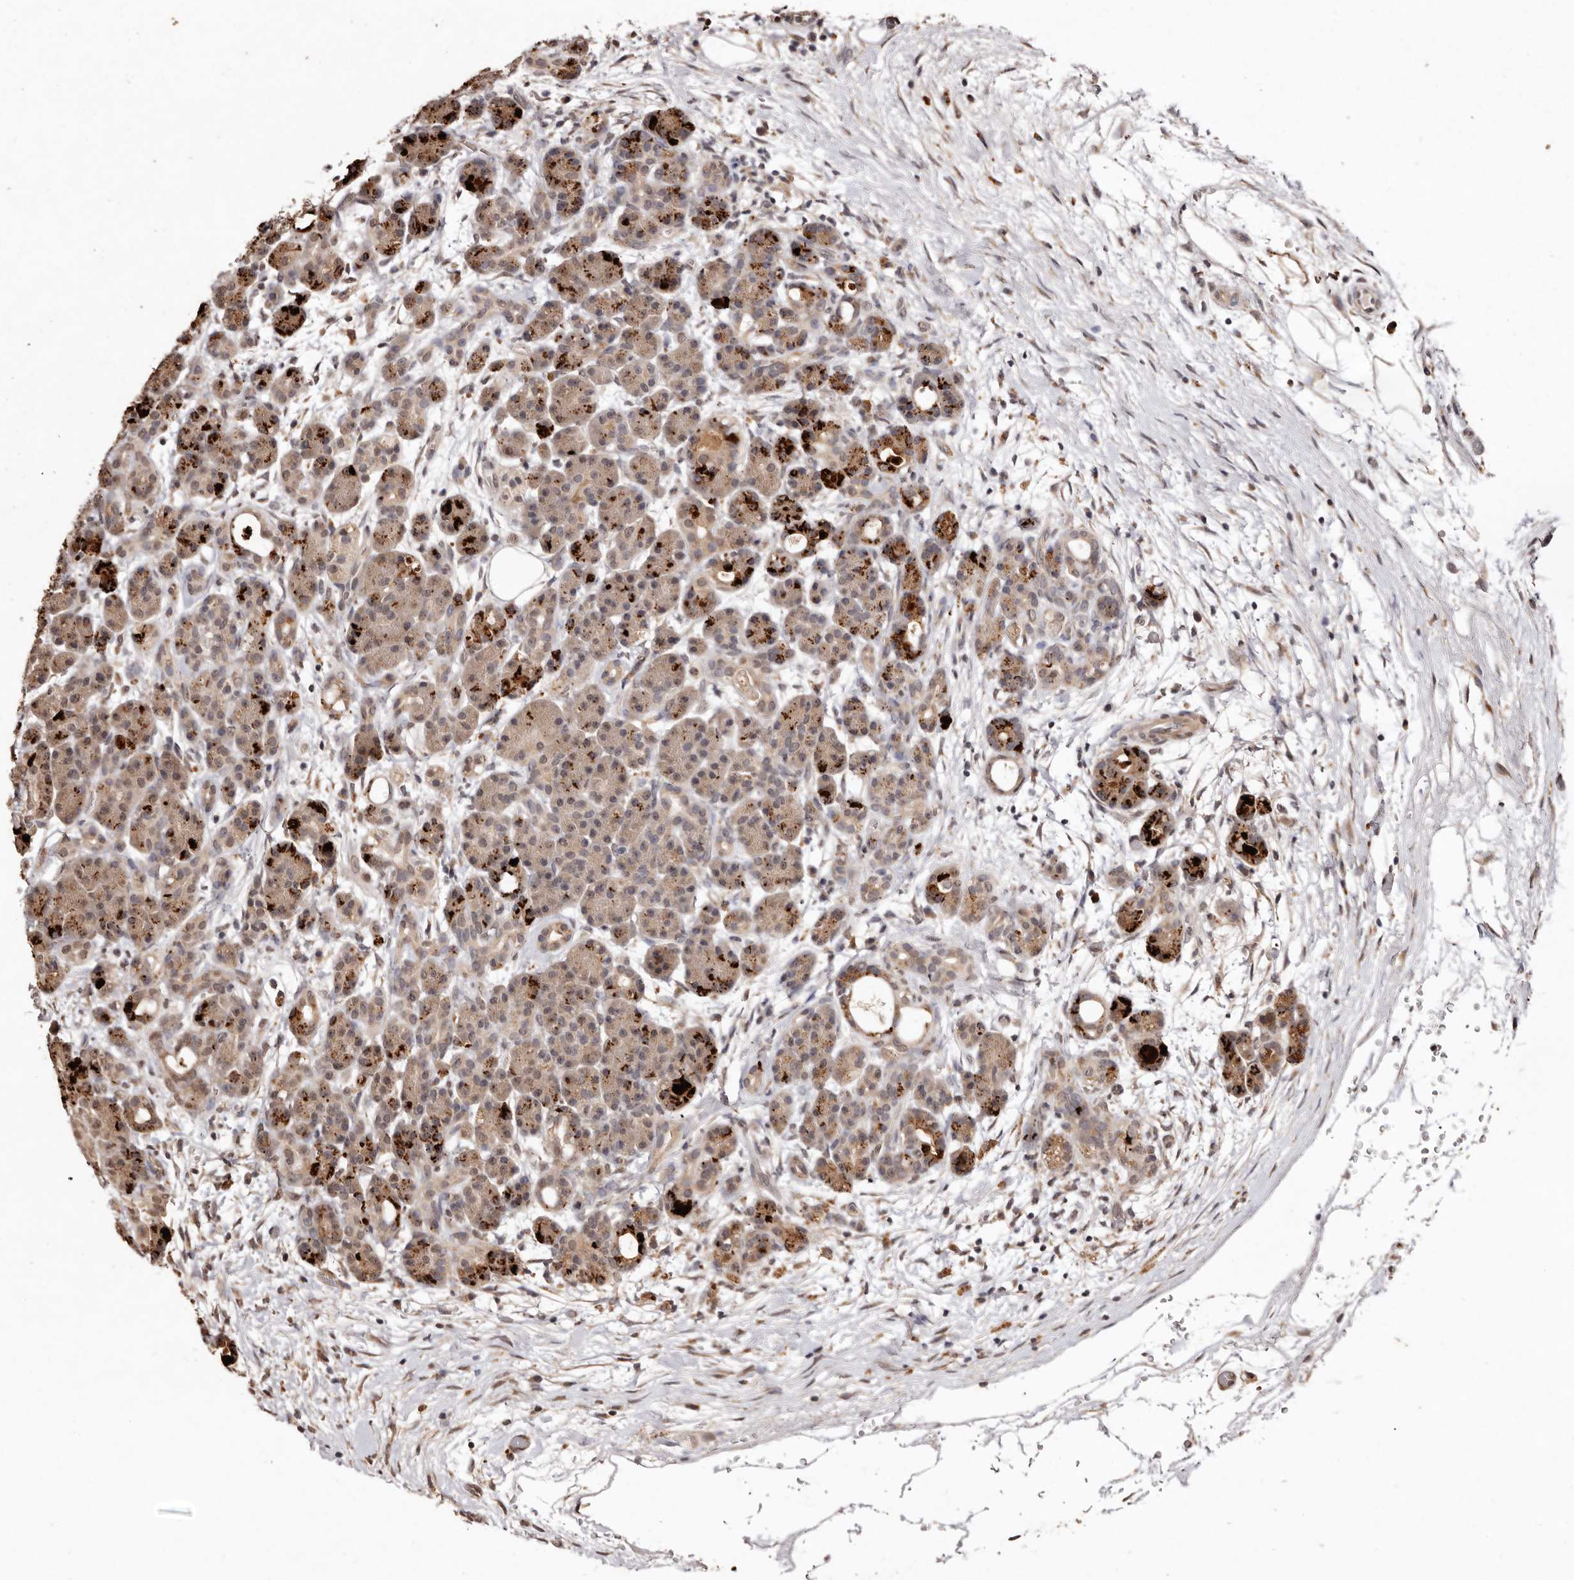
{"staining": {"intensity": "strong", "quantity": "<25%", "location": "cytoplasmic/membranous"}, "tissue": "pancreas", "cell_type": "Exocrine glandular cells", "image_type": "normal", "snomed": [{"axis": "morphology", "description": "Normal tissue, NOS"}, {"axis": "topography", "description": "Pancreas"}], "caption": "About <25% of exocrine glandular cells in normal human pancreas show strong cytoplasmic/membranous protein staining as visualized by brown immunohistochemical staining.", "gene": "NOTCH1", "patient": {"sex": "male", "age": 63}}